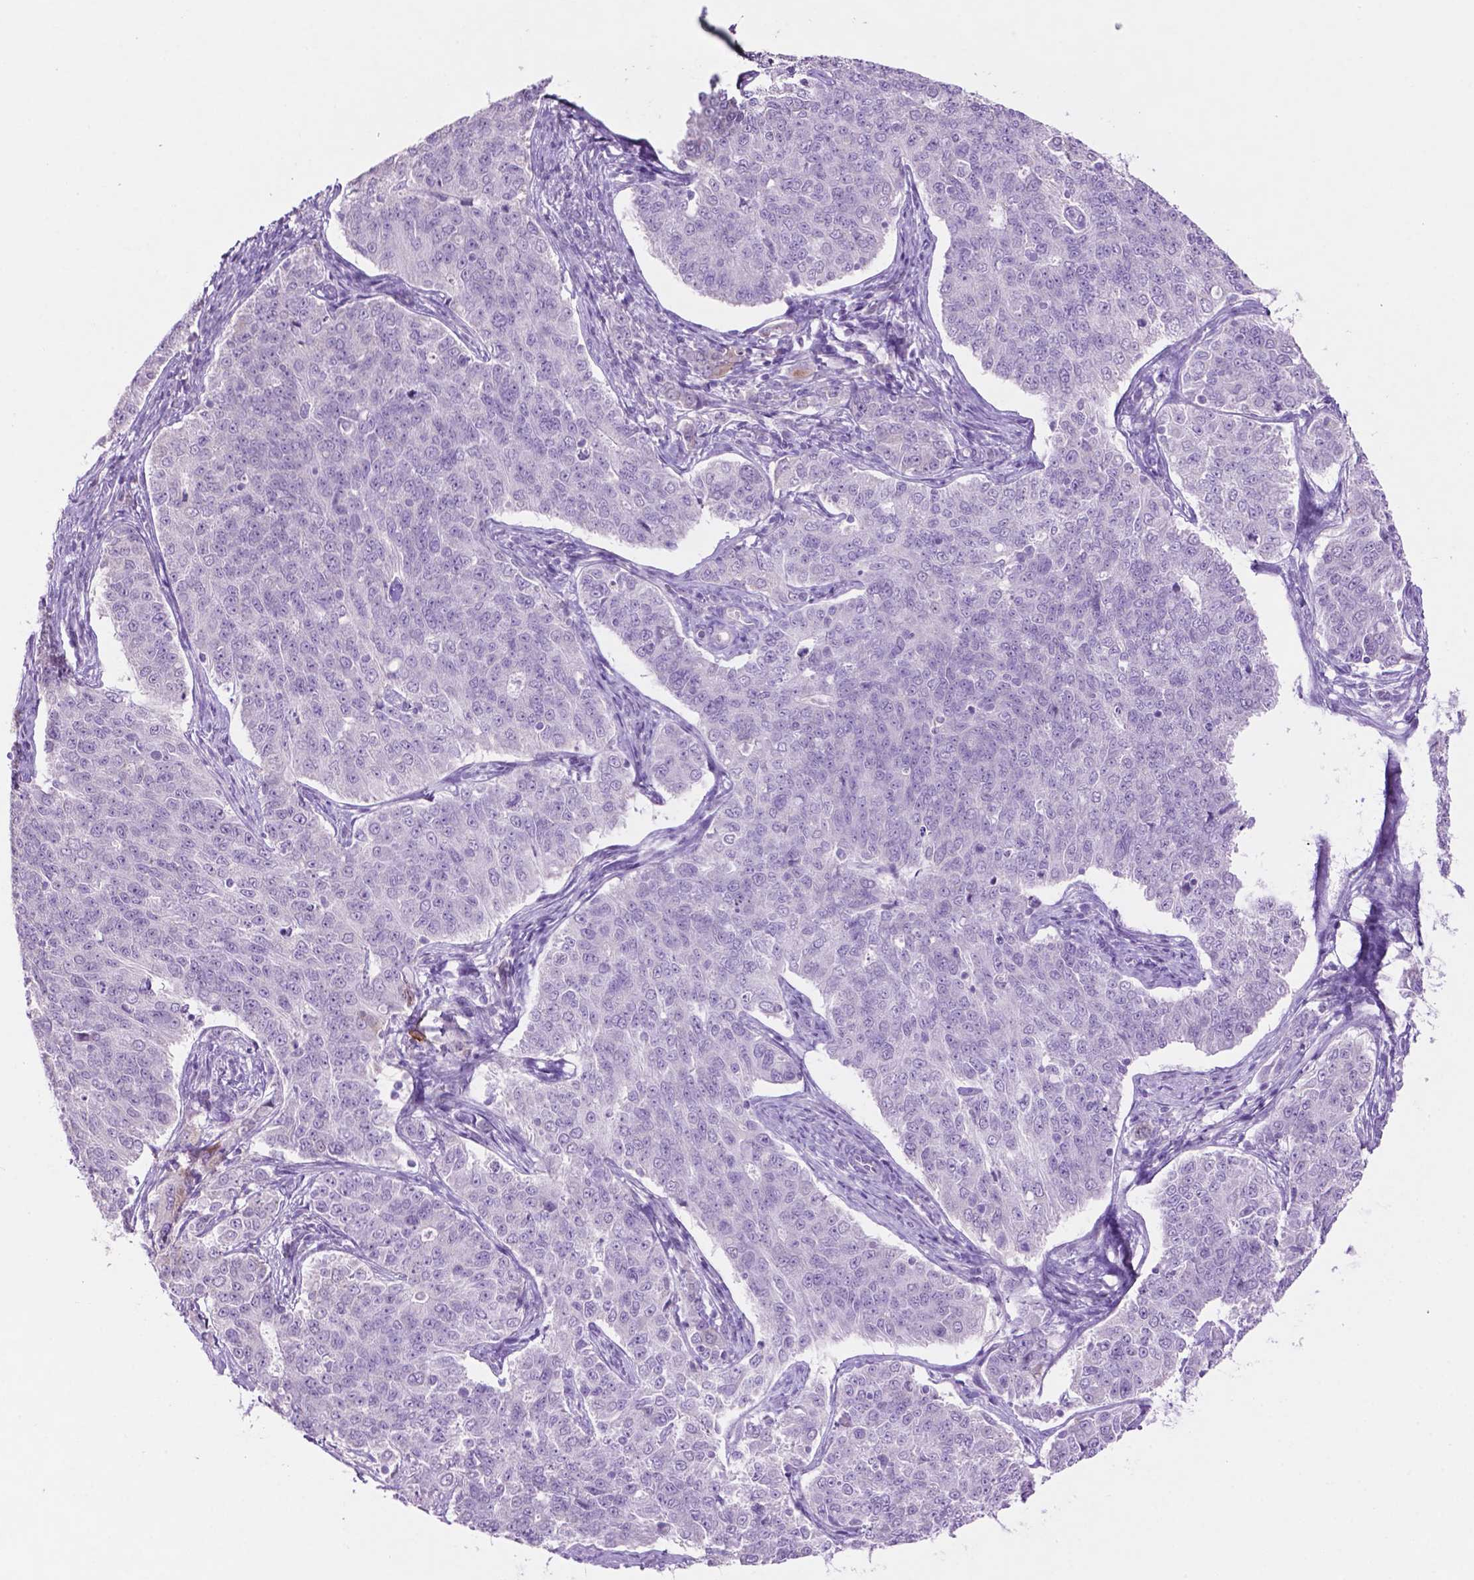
{"staining": {"intensity": "negative", "quantity": "none", "location": "none"}, "tissue": "endometrial cancer", "cell_type": "Tumor cells", "image_type": "cancer", "snomed": [{"axis": "morphology", "description": "Adenocarcinoma, NOS"}, {"axis": "topography", "description": "Endometrium"}], "caption": "High magnification brightfield microscopy of adenocarcinoma (endometrial) stained with DAB (brown) and counterstained with hematoxylin (blue): tumor cells show no significant positivity.", "gene": "PHGR1", "patient": {"sex": "female", "age": 43}}